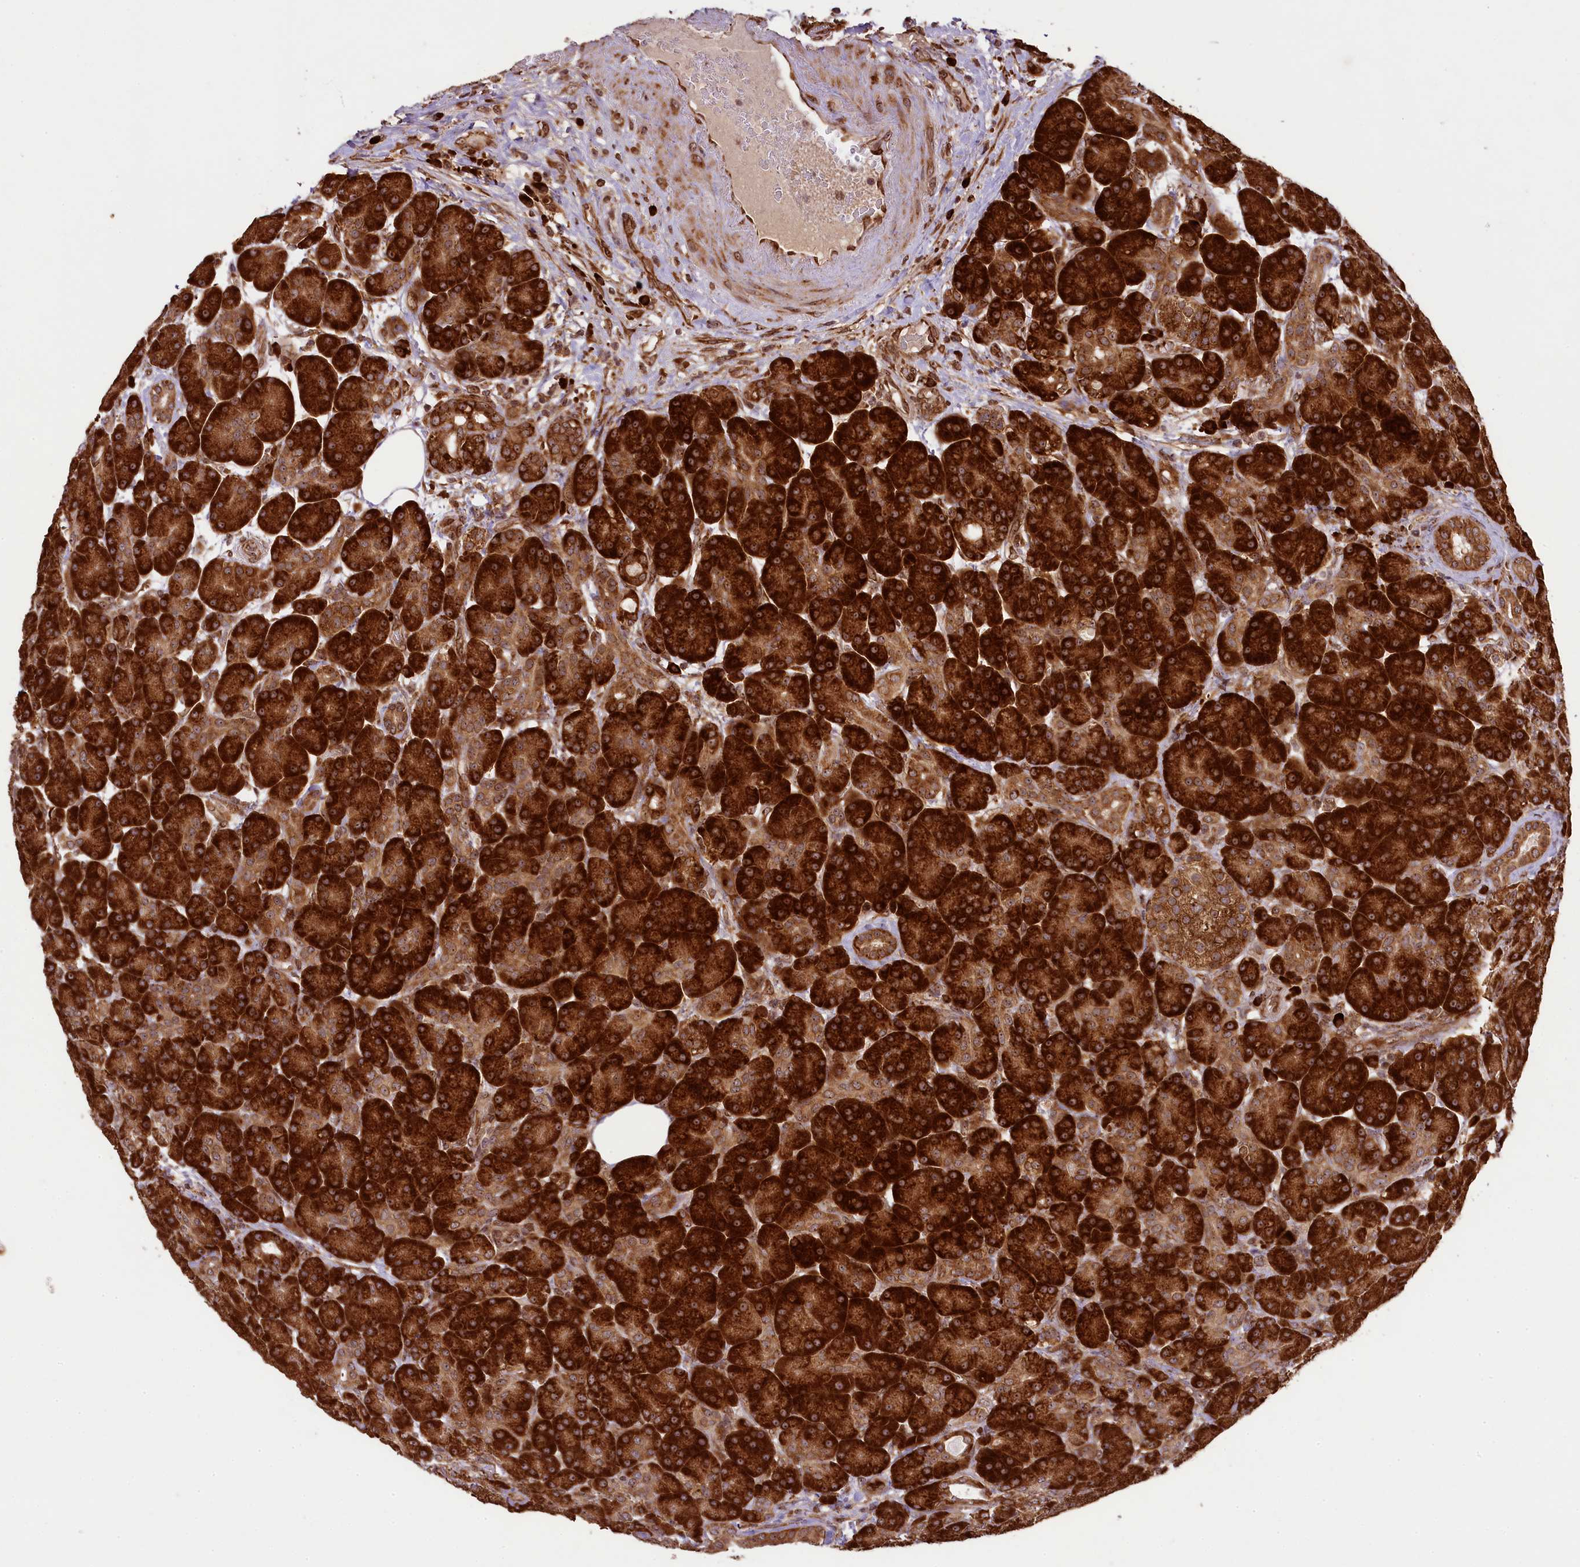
{"staining": {"intensity": "strong", "quantity": ">75%", "location": "cytoplasmic/membranous"}, "tissue": "pancreas", "cell_type": "Exocrine glandular cells", "image_type": "normal", "snomed": [{"axis": "morphology", "description": "Normal tissue, NOS"}, {"axis": "topography", "description": "Pancreas"}], "caption": "Immunohistochemical staining of unremarkable human pancreas exhibits >75% levels of strong cytoplasmic/membranous protein staining in approximately >75% of exocrine glandular cells. Using DAB (3,3'-diaminobenzidine) (brown) and hematoxylin (blue) stains, captured at high magnification using brightfield microscopy.", "gene": "LARP4", "patient": {"sex": "male", "age": 63}}